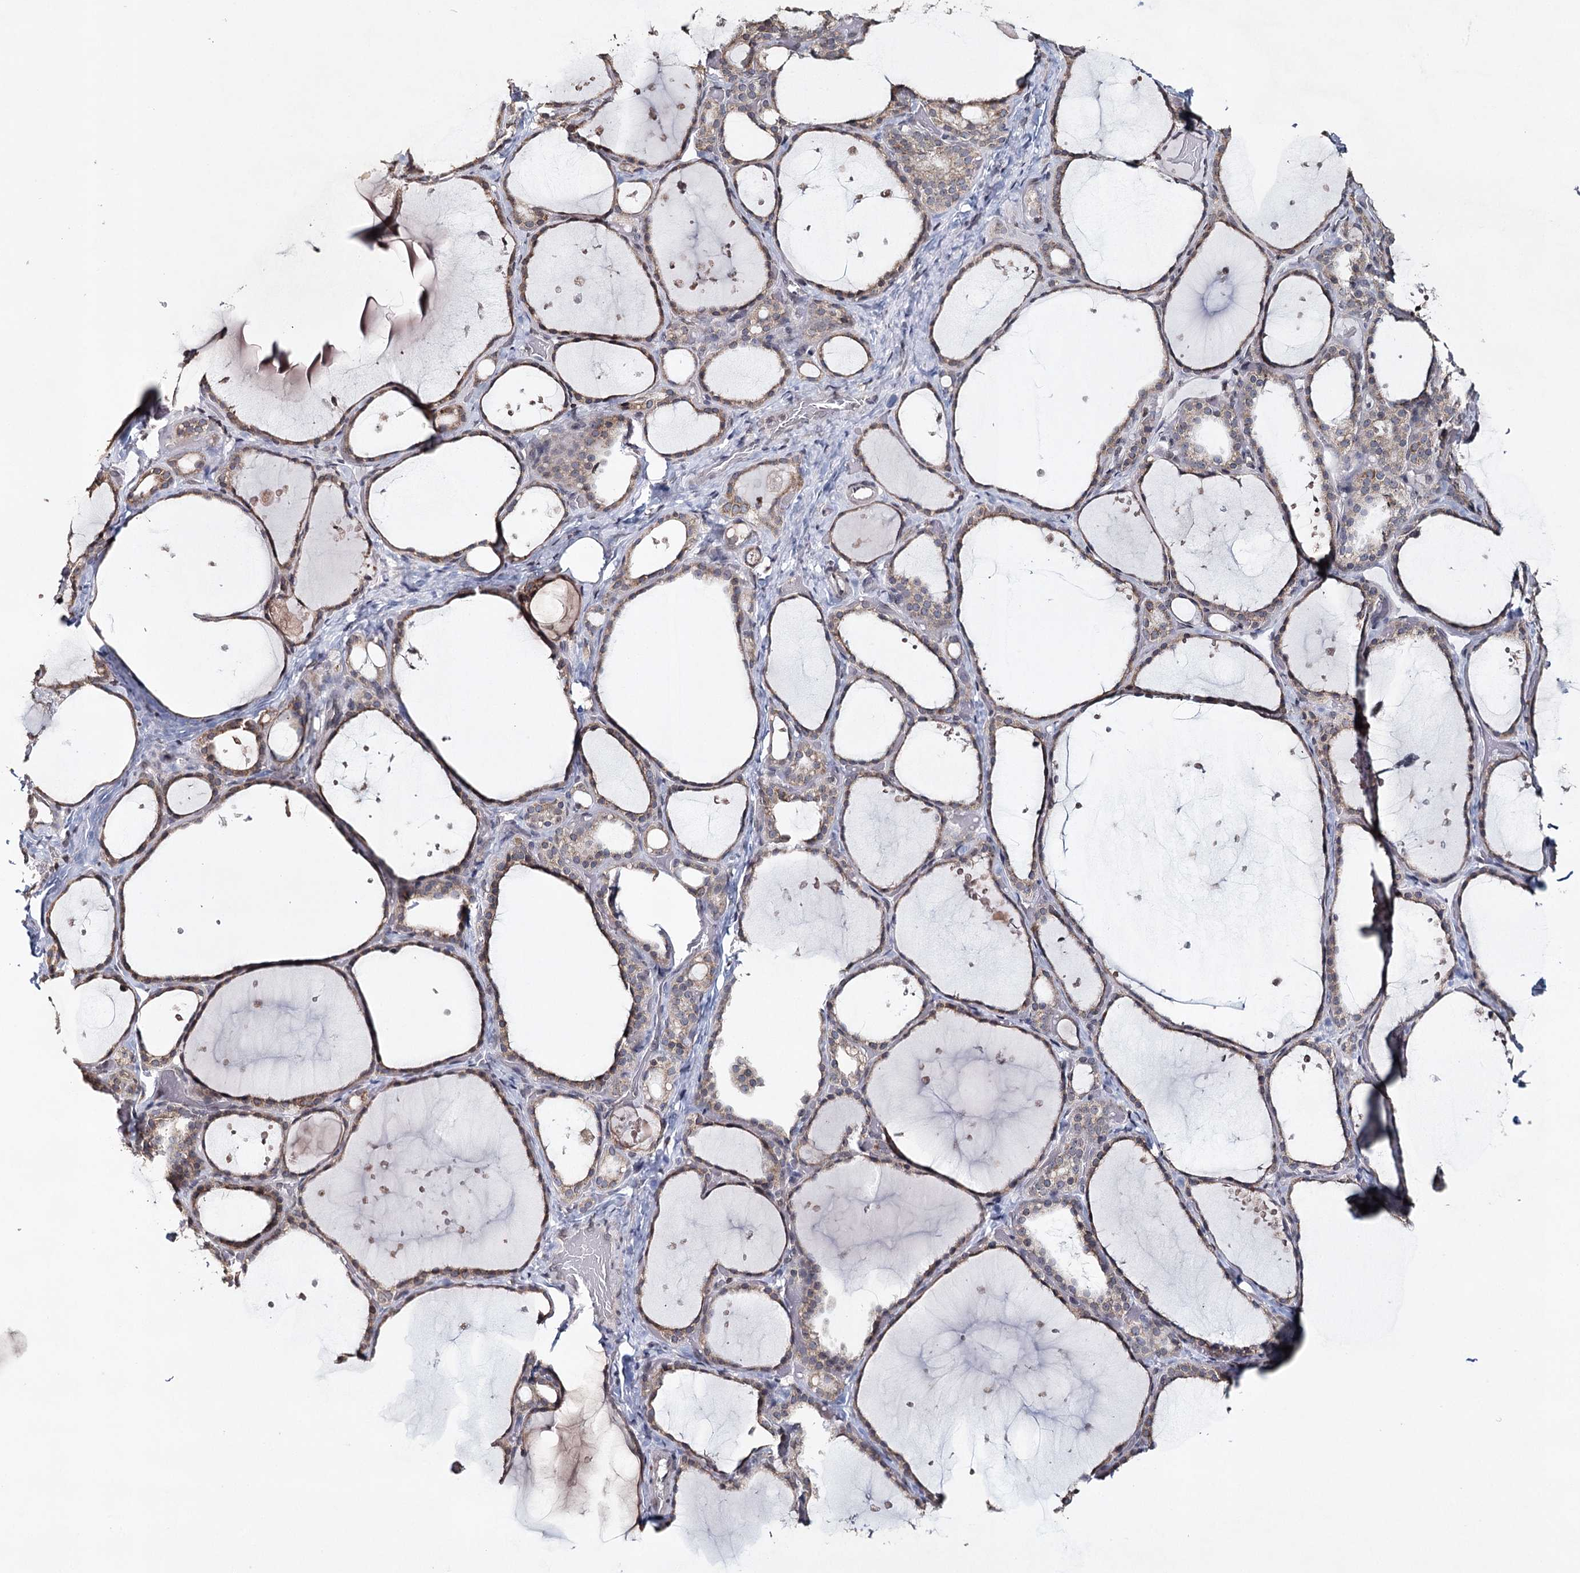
{"staining": {"intensity": "weak", "quantity": ">75%", "location": "cytoplasmic/membranous"}, "tissue": "thyroid gland", "cell_type": "Glandular cells", "image_type": "normal", "snomed": [{"axis": "morphology", "description": "Normal tissue, NOS"}, {"axis": "topography", "description": "Thyroid gland"}], "caption": "Weak cytoplasmic/membranous staining is appreciated in about >75% of glandular cells in normal thyroid gland.", "gene": "ICOS", "patient": {"sex": "female", "age": 44}}